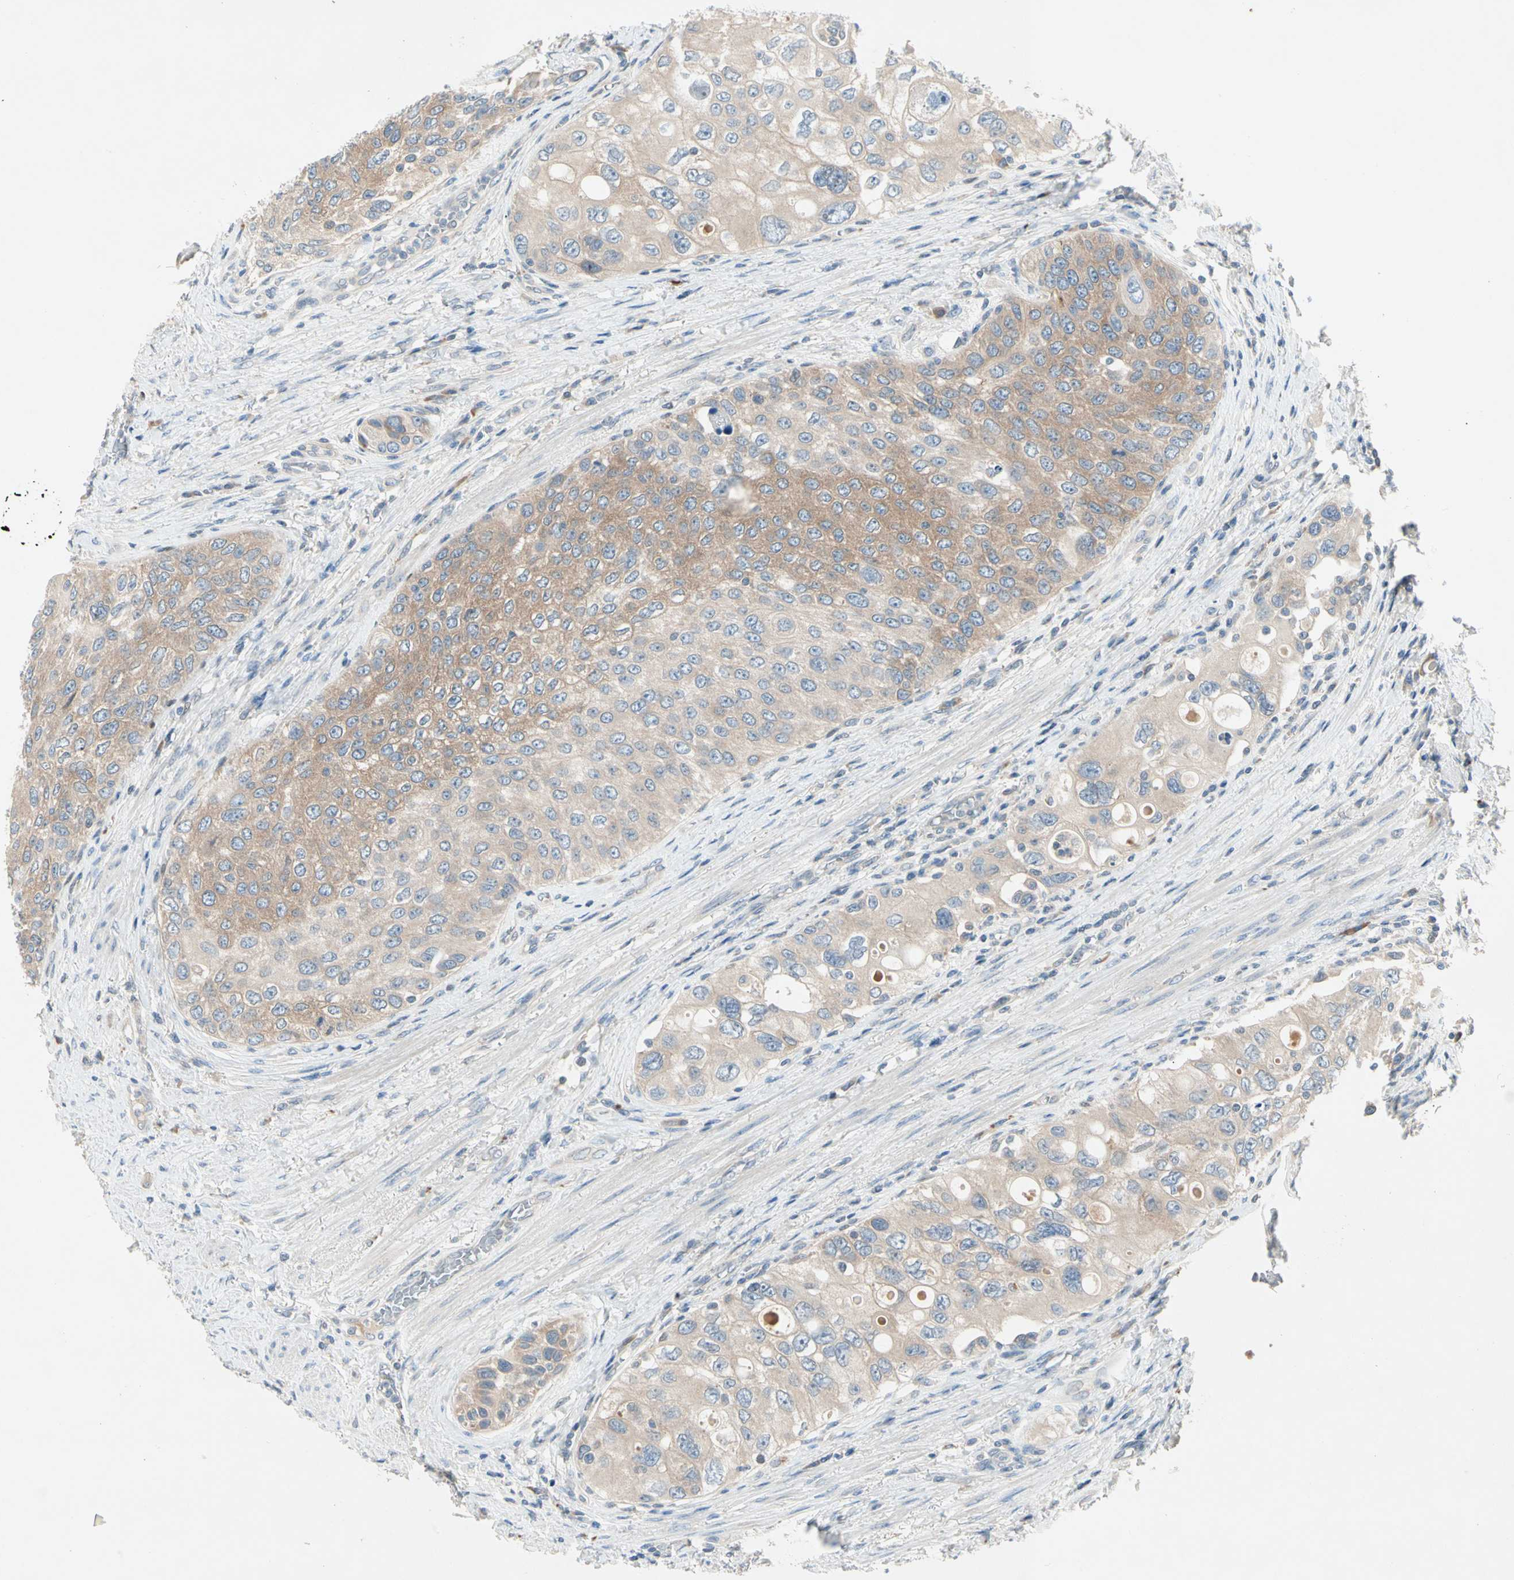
{"staining": {"intensity": "weak", "quantity": ">75%", "location": "cytoplasmic/membranous"}, "tissue": "urothelial cancer", "cell_type": "Tumor cells", "image_type": "cancer", "snomed": [{"axis": "morphology", "description": "Urothelial carcinoma, High grade"}, {"axis": "topography", "description": "Urinary bladder"}], "caption": "Human urothelial cancer stained with a protein marker shows weak staining in tumor cells.", "gene": "IL1R1", "patient": {"sex": "female", "age": 56}}